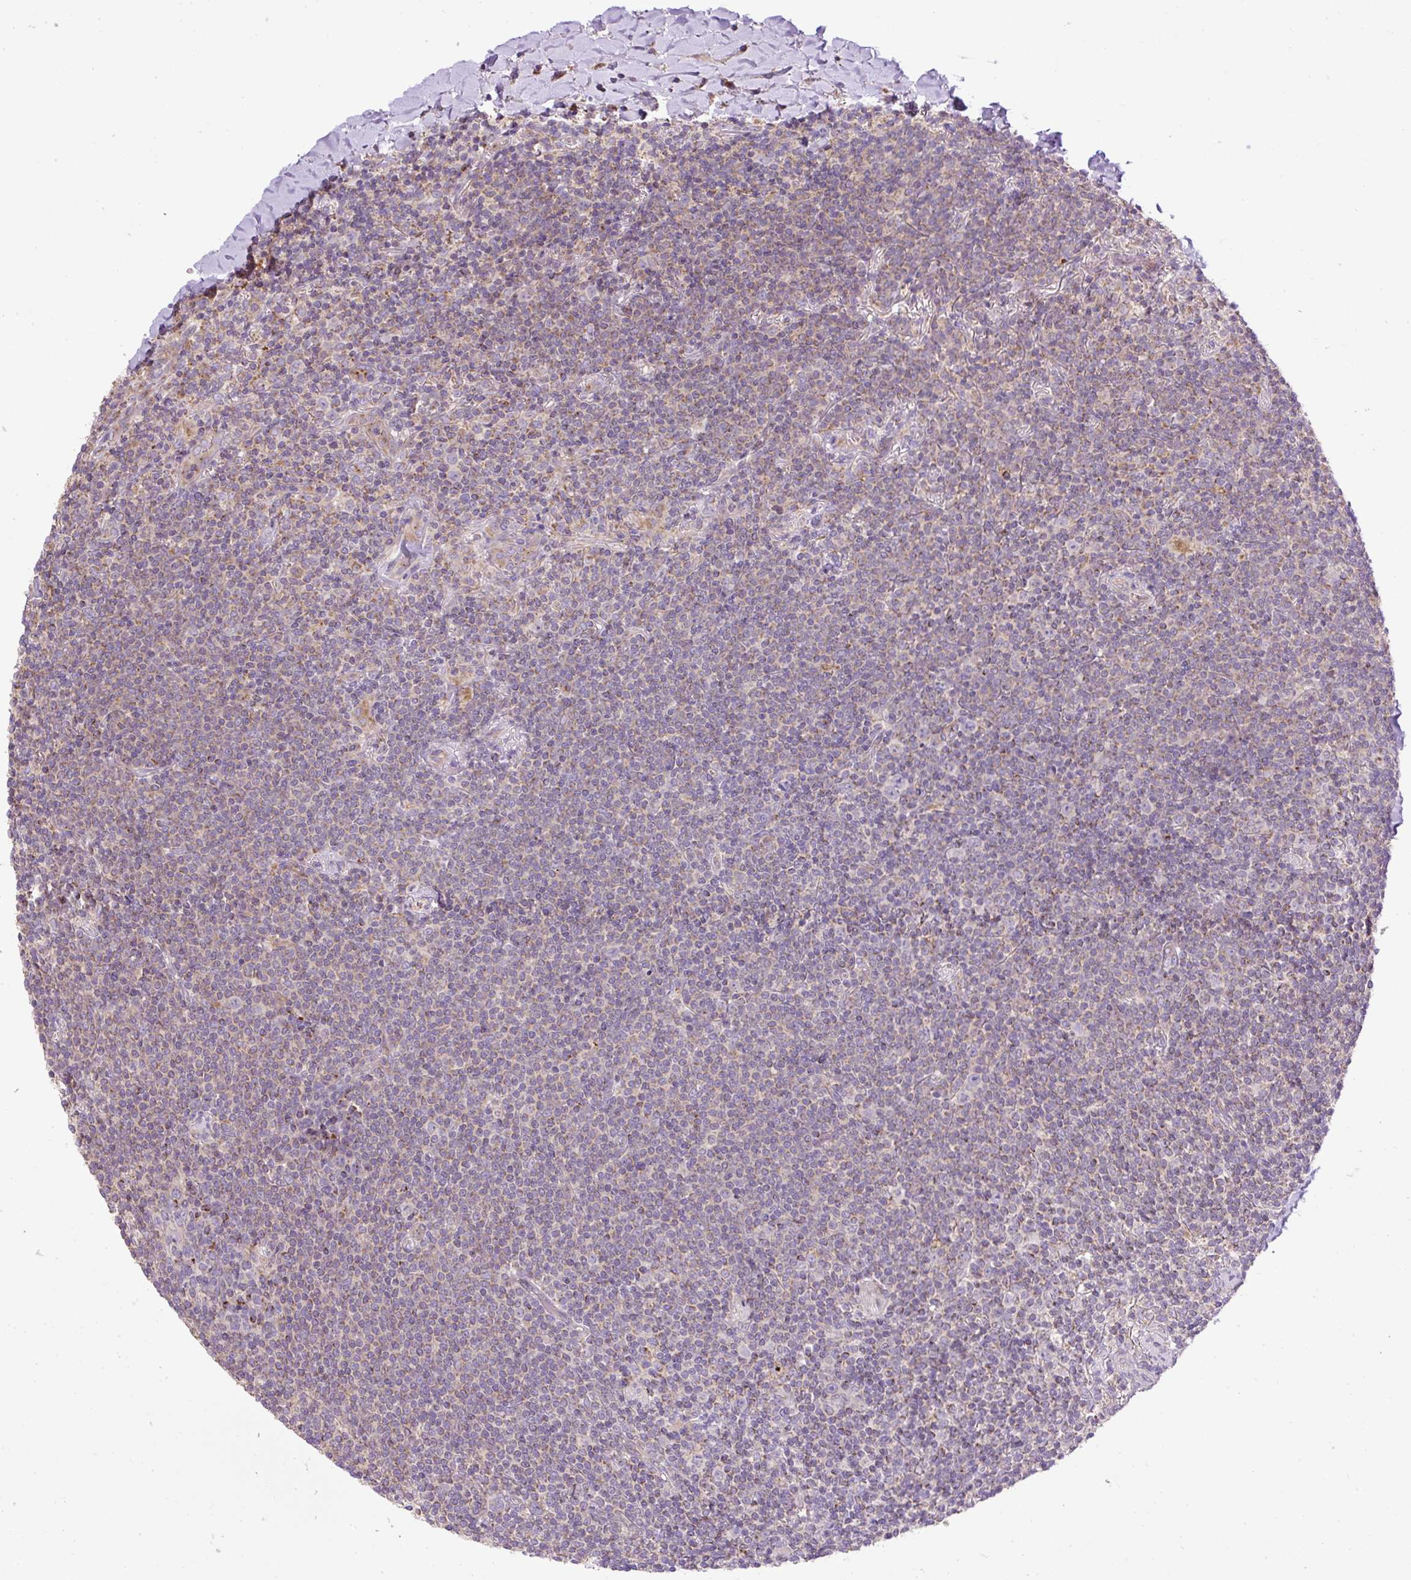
{"staining": {"intensity": "weak", "quantity": "25%-75%", "location": "cytoplasmic/membranous"}, "tissue": "lymphoma", "cell_type": "Tumor cells", "image_type": "cancer", "snomed": [{"axis": "morphology", "description": "Malignant lymphoma, non-Hodgkin's type, Low grade"}, {"axis": "topography", "description": "Lung"}], "caption": "Human lymphoma stained with a brown dye displays weak cytoplasmic/membranous positive positivity in about 25%-75% of tumor cells.", "gene": "ZNF547", "patient": {"sex": "female", "age": 71}}